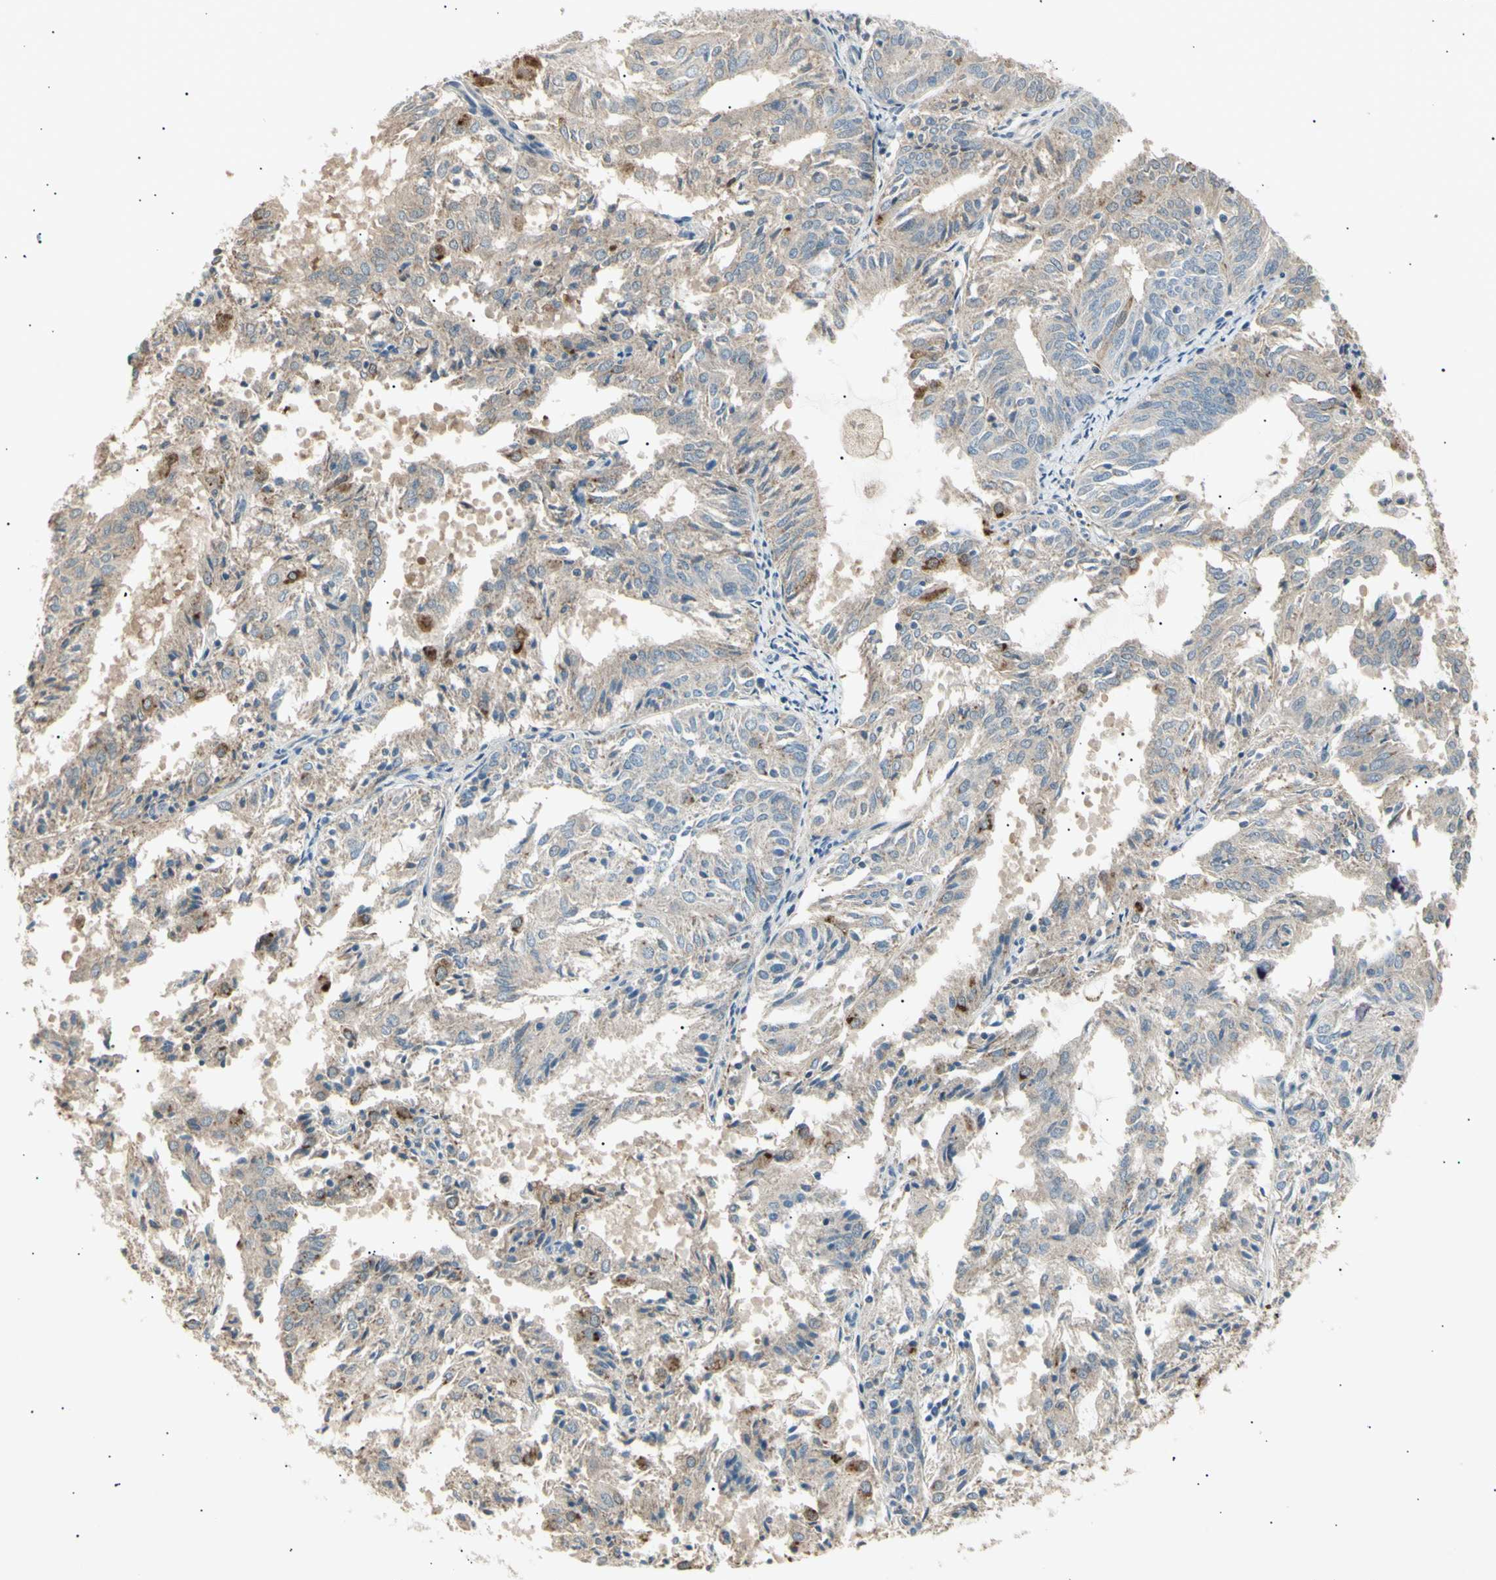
{"staining": {"intensity": "weak", "quantity": ">75%", "location": "cytoplasmic/membranous"}, "tissue": "endometrial cancer", "cell_type": "Tumor cells", "image_type": "cancer", "snomed": [{"axis": "morphology", "description": "Adenocarcinoma, NOS"}, {"axis": "topography", "description": "Uterus"}], "caption": "Protein expression analysis of human adenocarcinoma (endometrial) reveals weak cytoplasmic/membranous expression in about >75% of tumor cells.", "gene": "LHPP", "patient": {"sex": "female", "age": 60}}